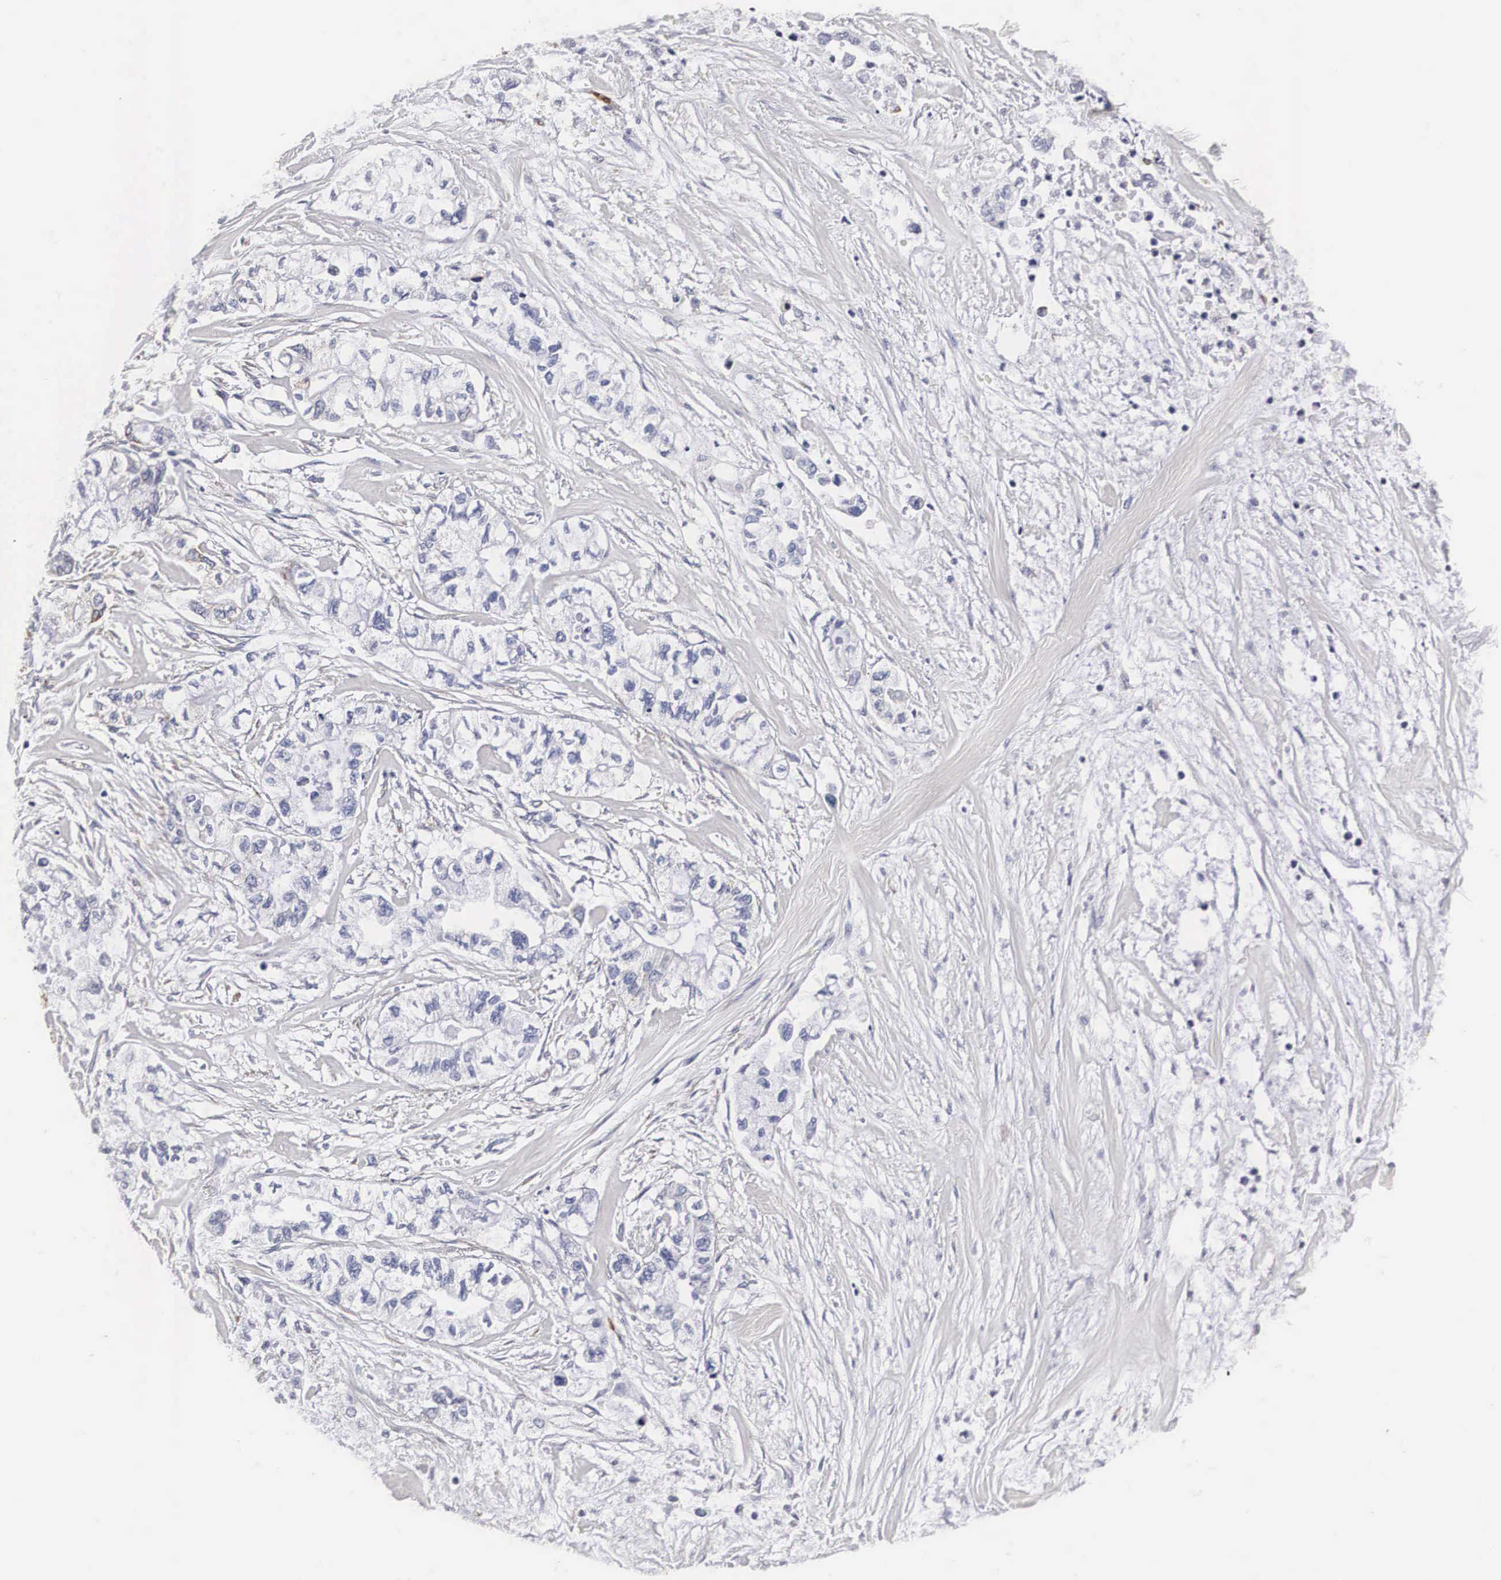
{"staining": {"intensity": "weak", "quantity": "<25%", "location": "cytoplasmic/membranous"}, "tissue": "pancreatic cancer", "cell_type": "Tumor cells", "image_type": "cancer", "snomed": [{"axis": "morphology", "description": "Adenocarcinoma, NOS"}, {"axis": "topography", "description": "Pancreas"}], "caption": "Tumor cells show no significant protein staining in pancreatic cancer (adenocarcinoma).", "gene": "CKAP4", "patient": {"sex": "male", "age": 79}}